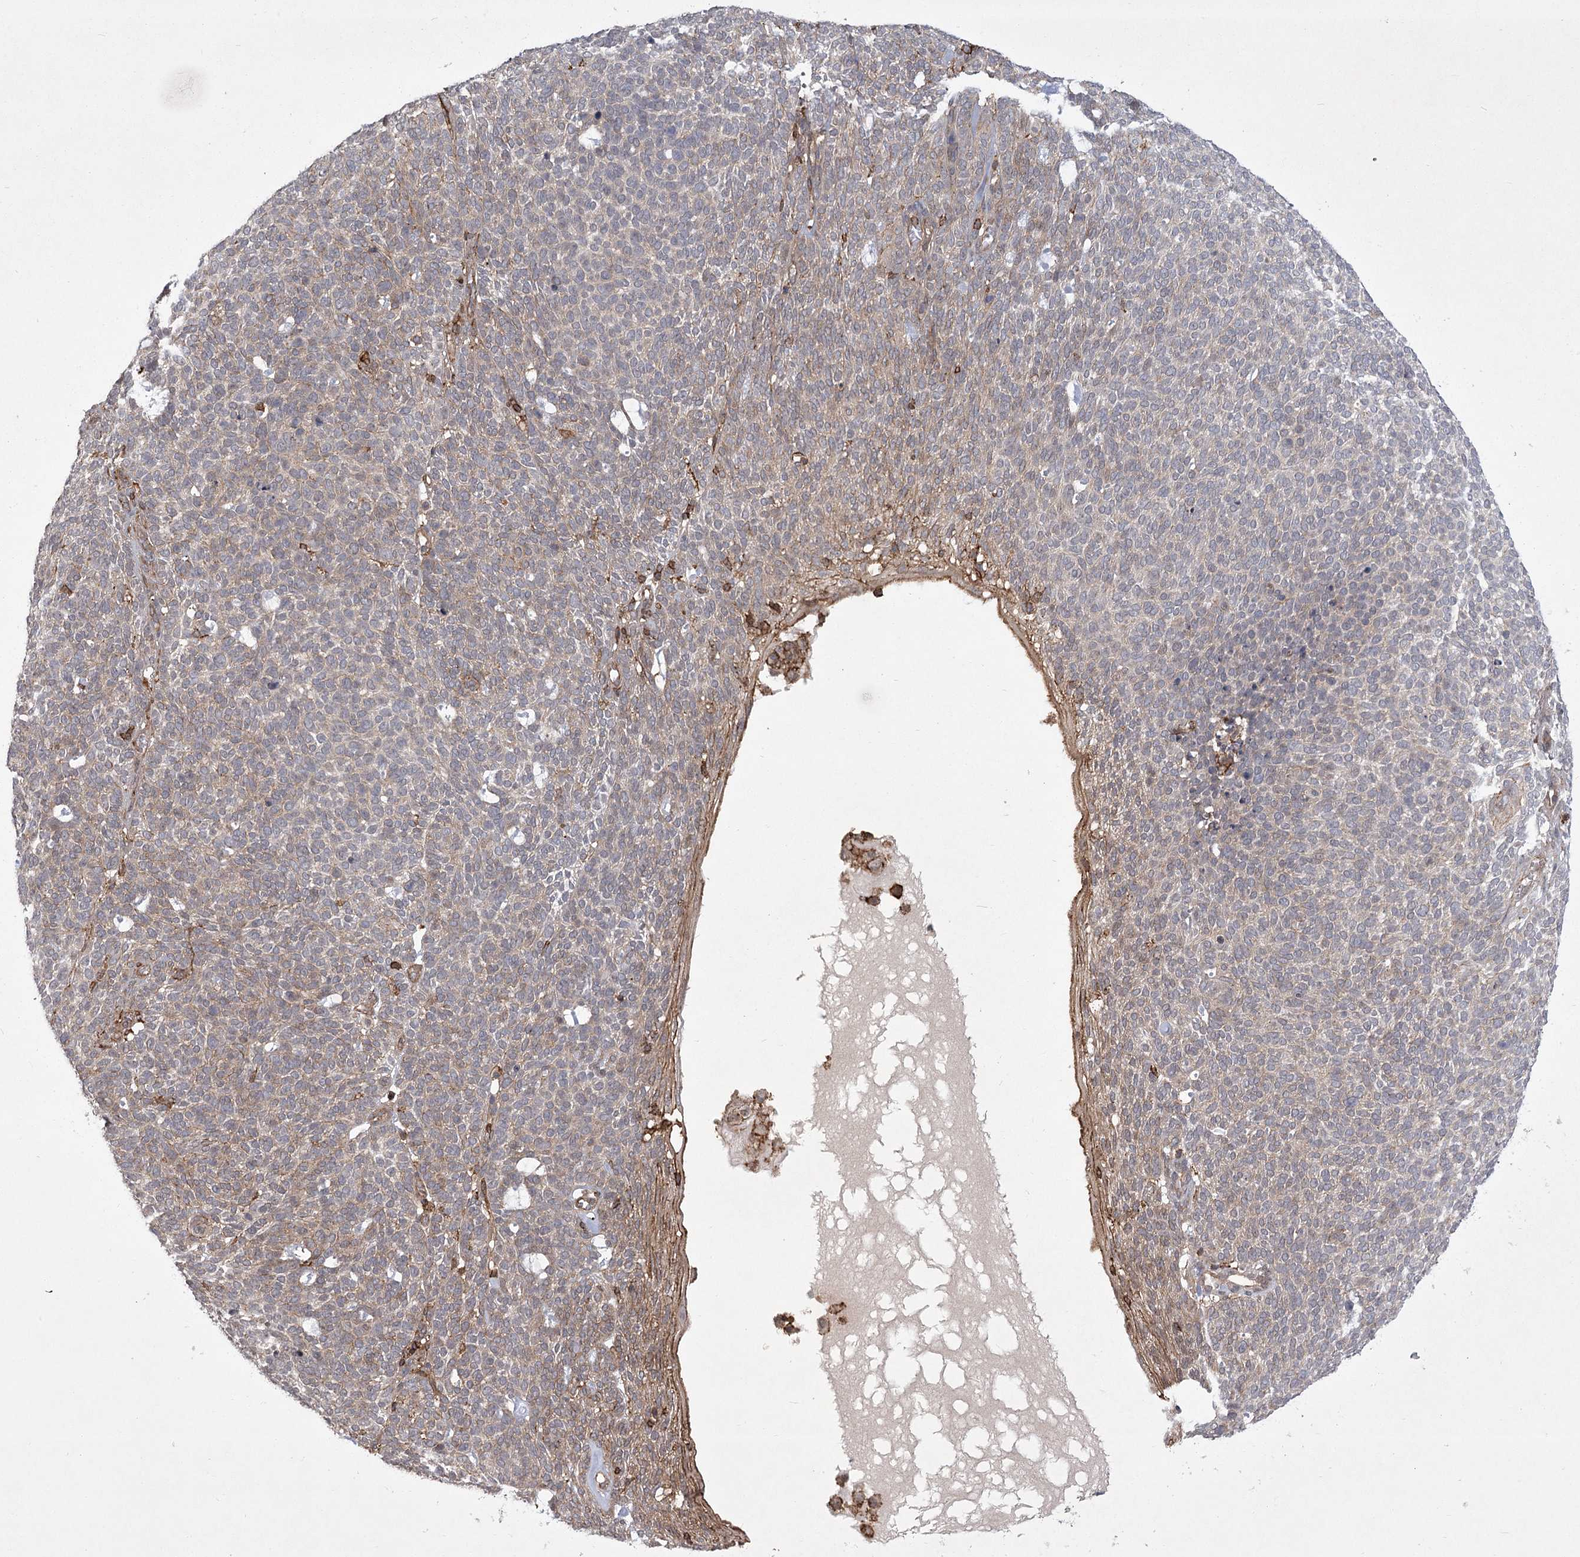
{"staining": {"intensity": "negative", "quantity": "none", "location": "none"}, "tissue": "skin cancer", "cell_type": "Tumor cells", "image_type": "cancer", "snomed": [{"axis": "morphology", "description": "Squamous cell carcinoma, NOS"}, {"axis": "topography", "description": "Skin"}], "caption": "The image demonstrates no significant expression in tumor cells of skin squamous cell carcinoma. (DAB immunohistochemistry (IHC), high magnification).", "gene": "MEPE", "patient": {"sex": "female", "age": 90}}